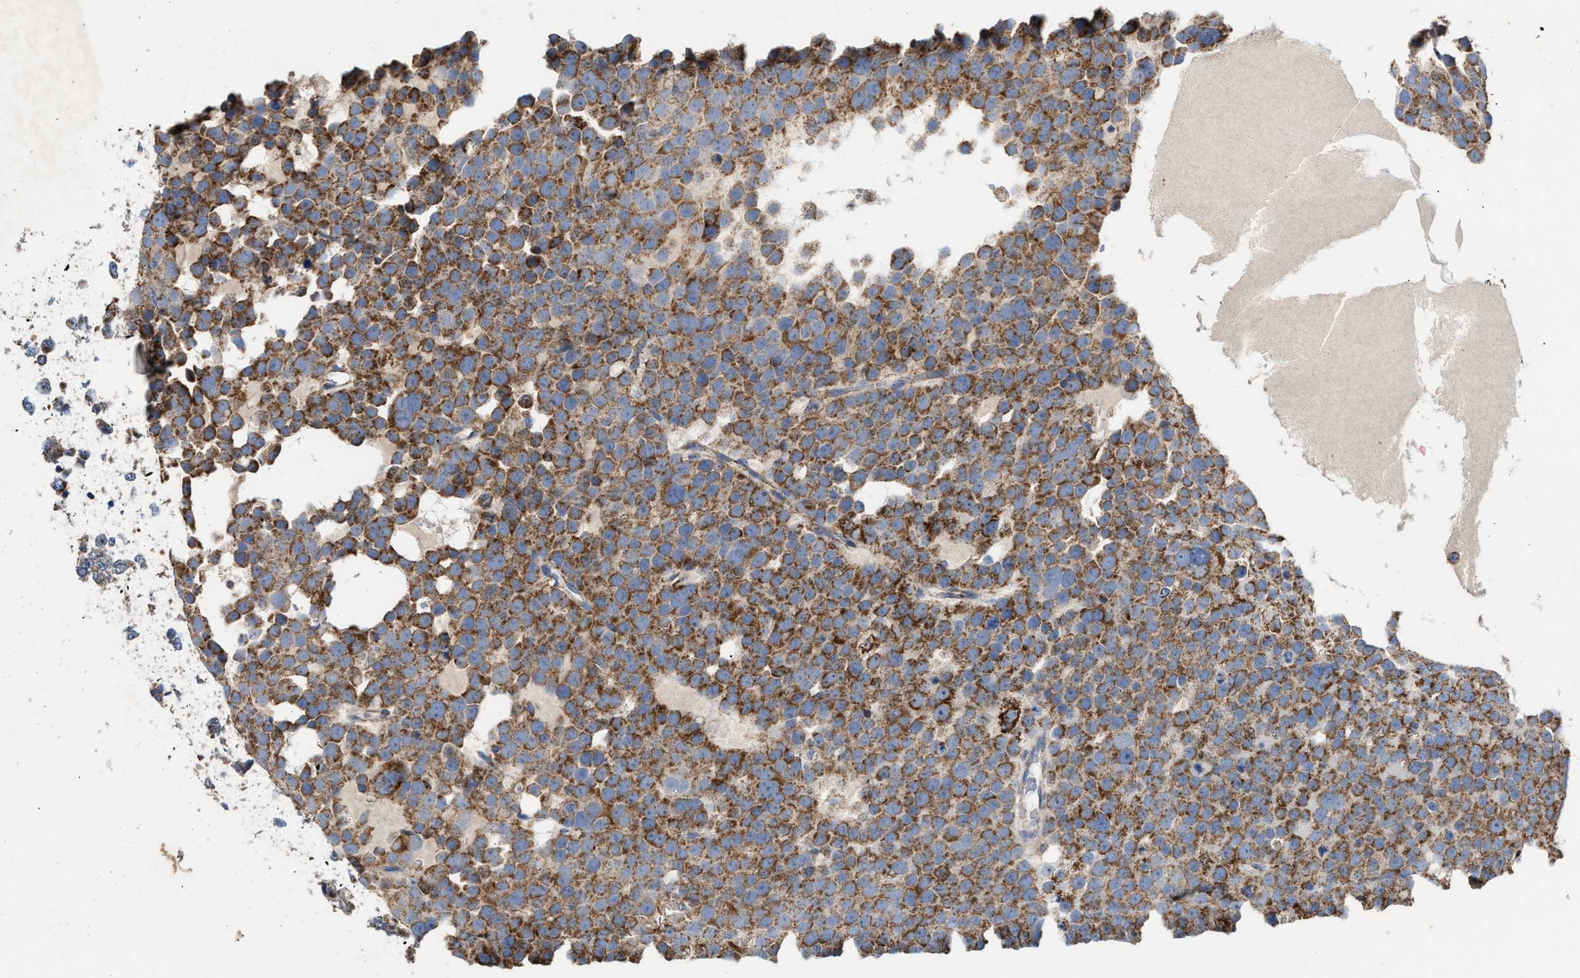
{"staining": {"intensity": "moderate", "quantity": ">75%", "location": "cytoplasmic/membranous"}, "tissue": "testis cancer", "cell_type": "Tumor cells", "image_type": "cancer", "snomed": [{"axis": "morphology", "description": "Seminoma, NOS"}, {"axis": "topography", "description": "Testis"}], "caption": "Immunohistochemistry of human testis cancer demonstrates medium levels of moderate cytoplasmic/membranous positivity in approximately >75% of tumor cells.", "gene": "MECR", "patient": {"sex": "male", "age": 71}}